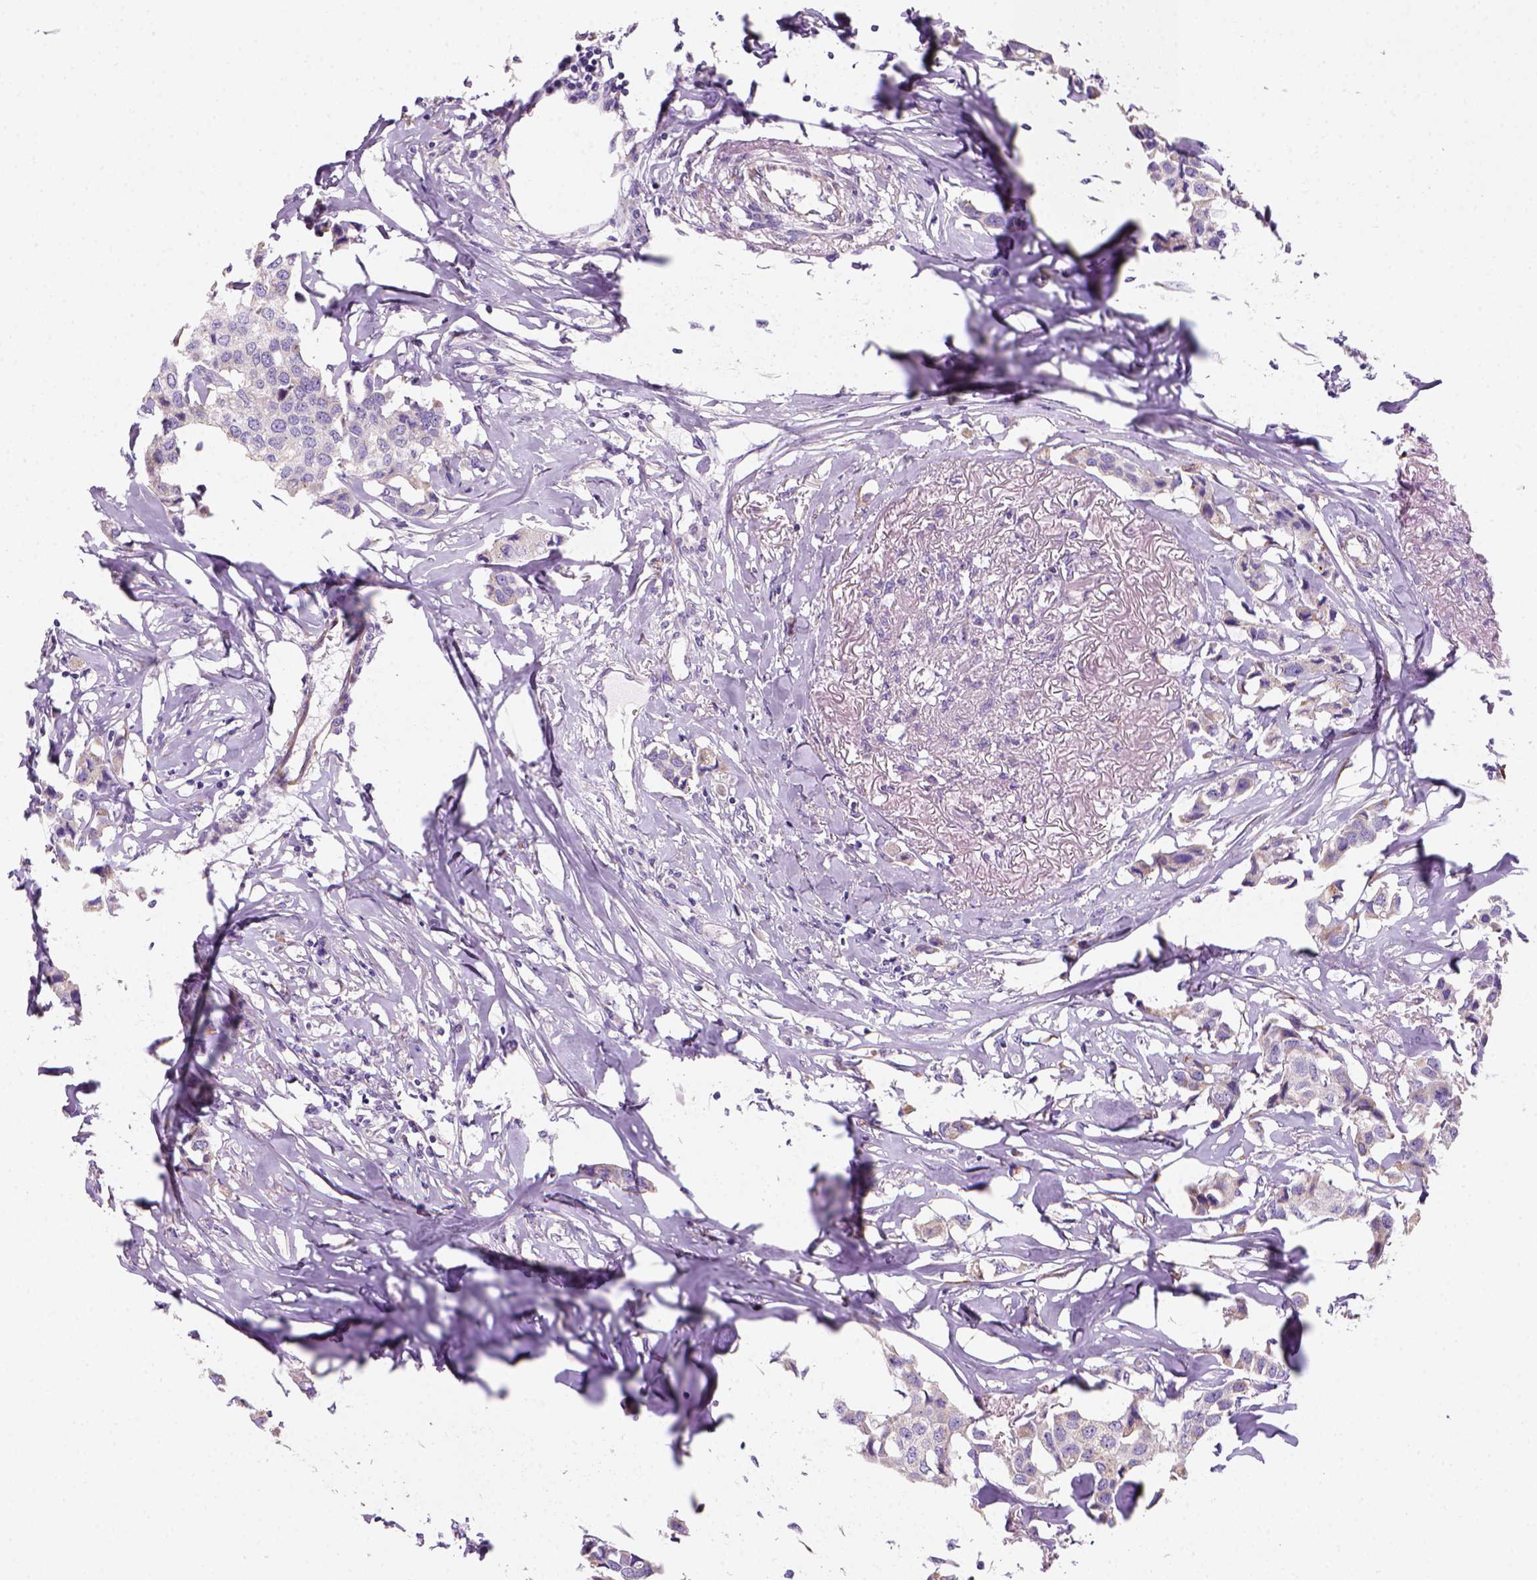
{"staining": {"intensity": "negative", "quantity": "none", "location": "none"}, "tissue": "breast cancer", "cell_type": "Tumor cells", "image_type": "cancer", "snomed": [{"axis": "morphology", "description": "Duct carcinoma"}, {"axis": "topography", "description": "Breast"}], "caption": "An immunohistochemistry (IHC) micrograph of breast cancer is shown. There is no staining in tumor cells of breast cancer.", "gene": "CES2", "patient": {"sex": "female", "age": 80}}